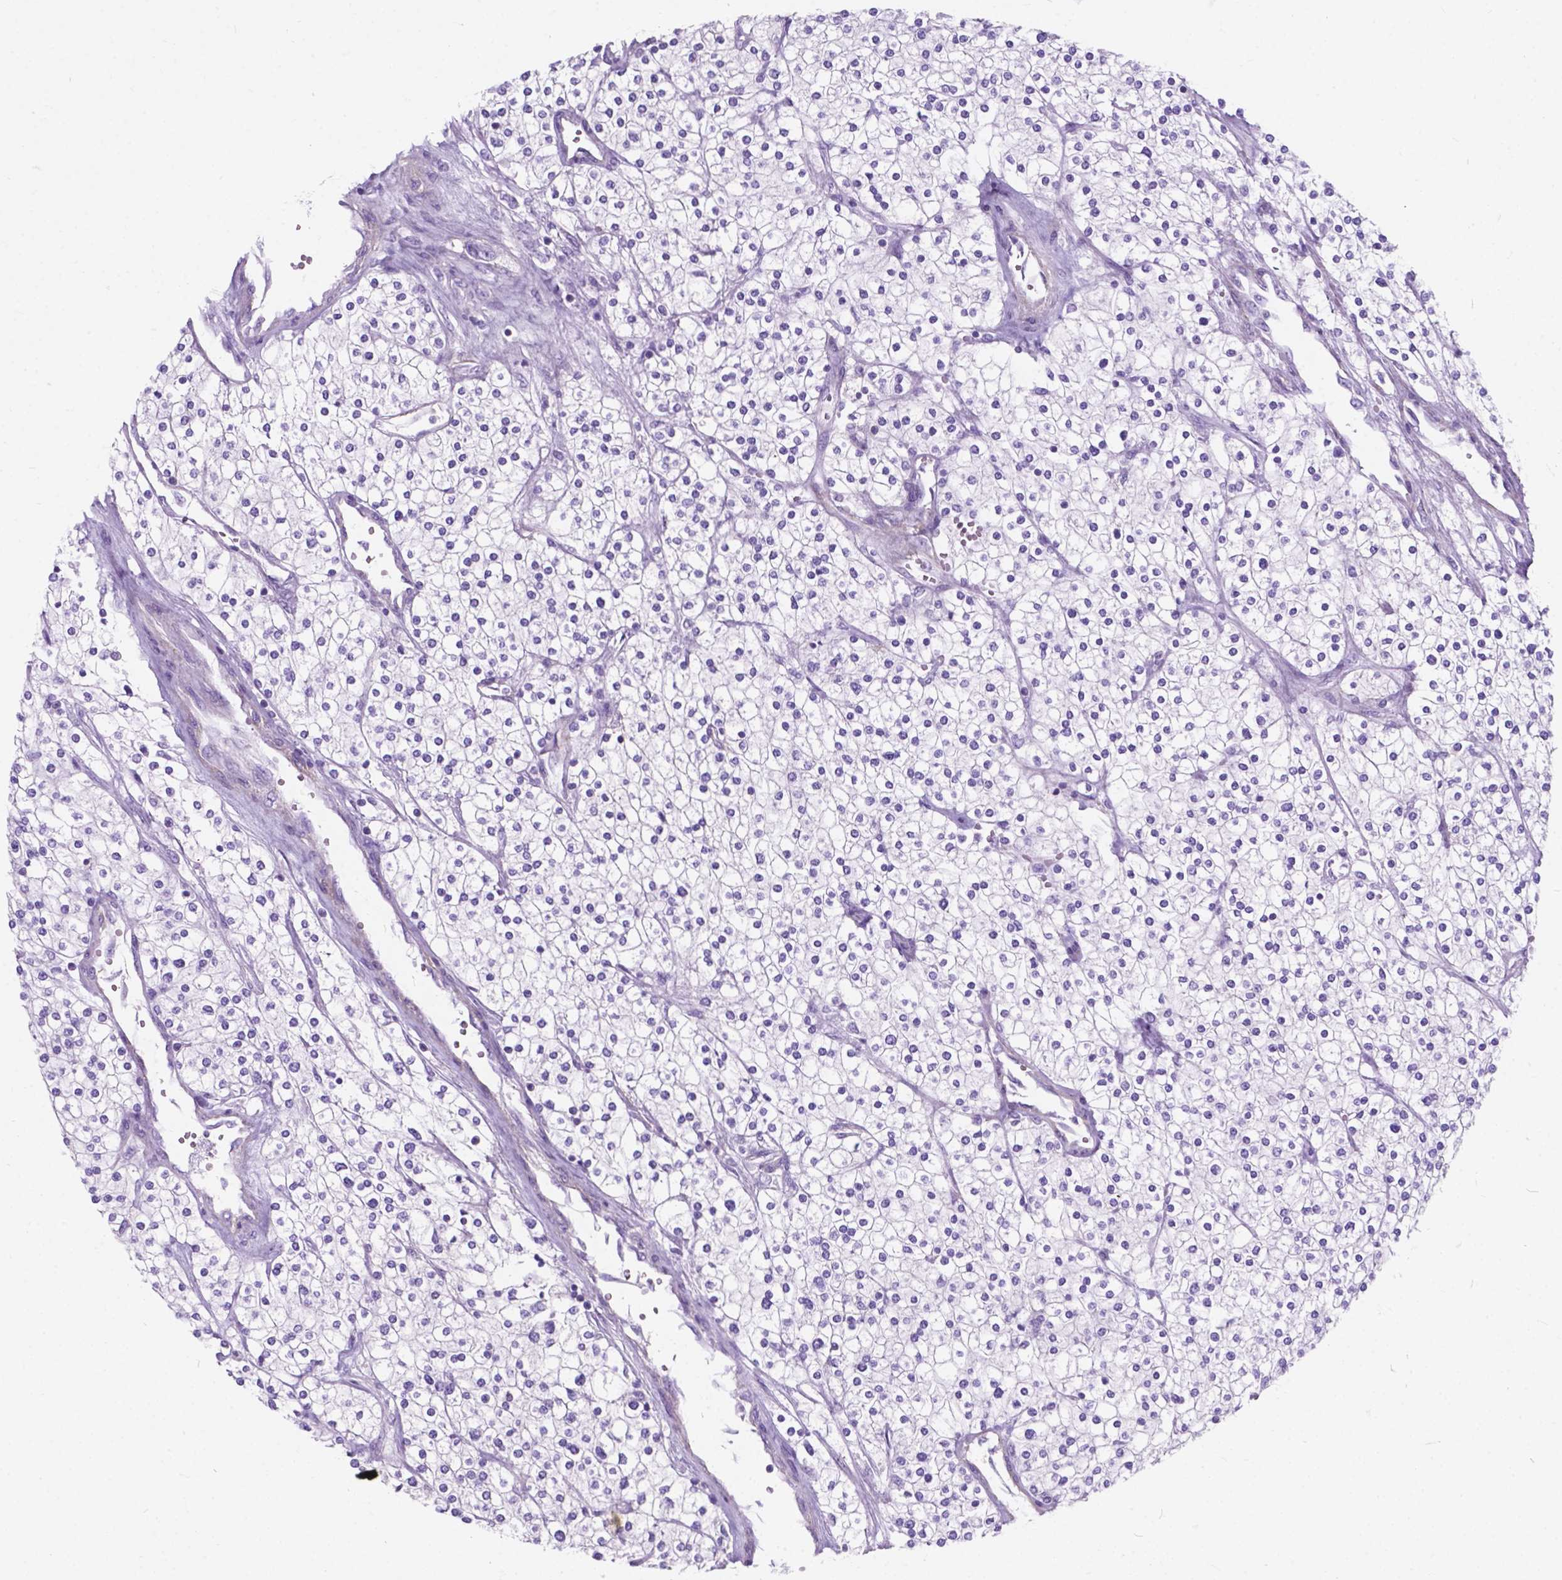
{"staining": {"intensity": "negative", "quantity": "none", "location": "none"}, "tissue": "renal cancer", "cell_type": "Tumor cells", "image_type": "cancer", "snomed": [{"axis": "morphology", "description": "Adenocarcinoma, NOS"}, {"axis": "topography", "description": "Kidney"}], "caption": "Renal adenocarcinoma stained for a protein using IHC shows no staining tumor cells.", "gene": "KIAA0040", "patient": {"sex": "male", "age": 80}}